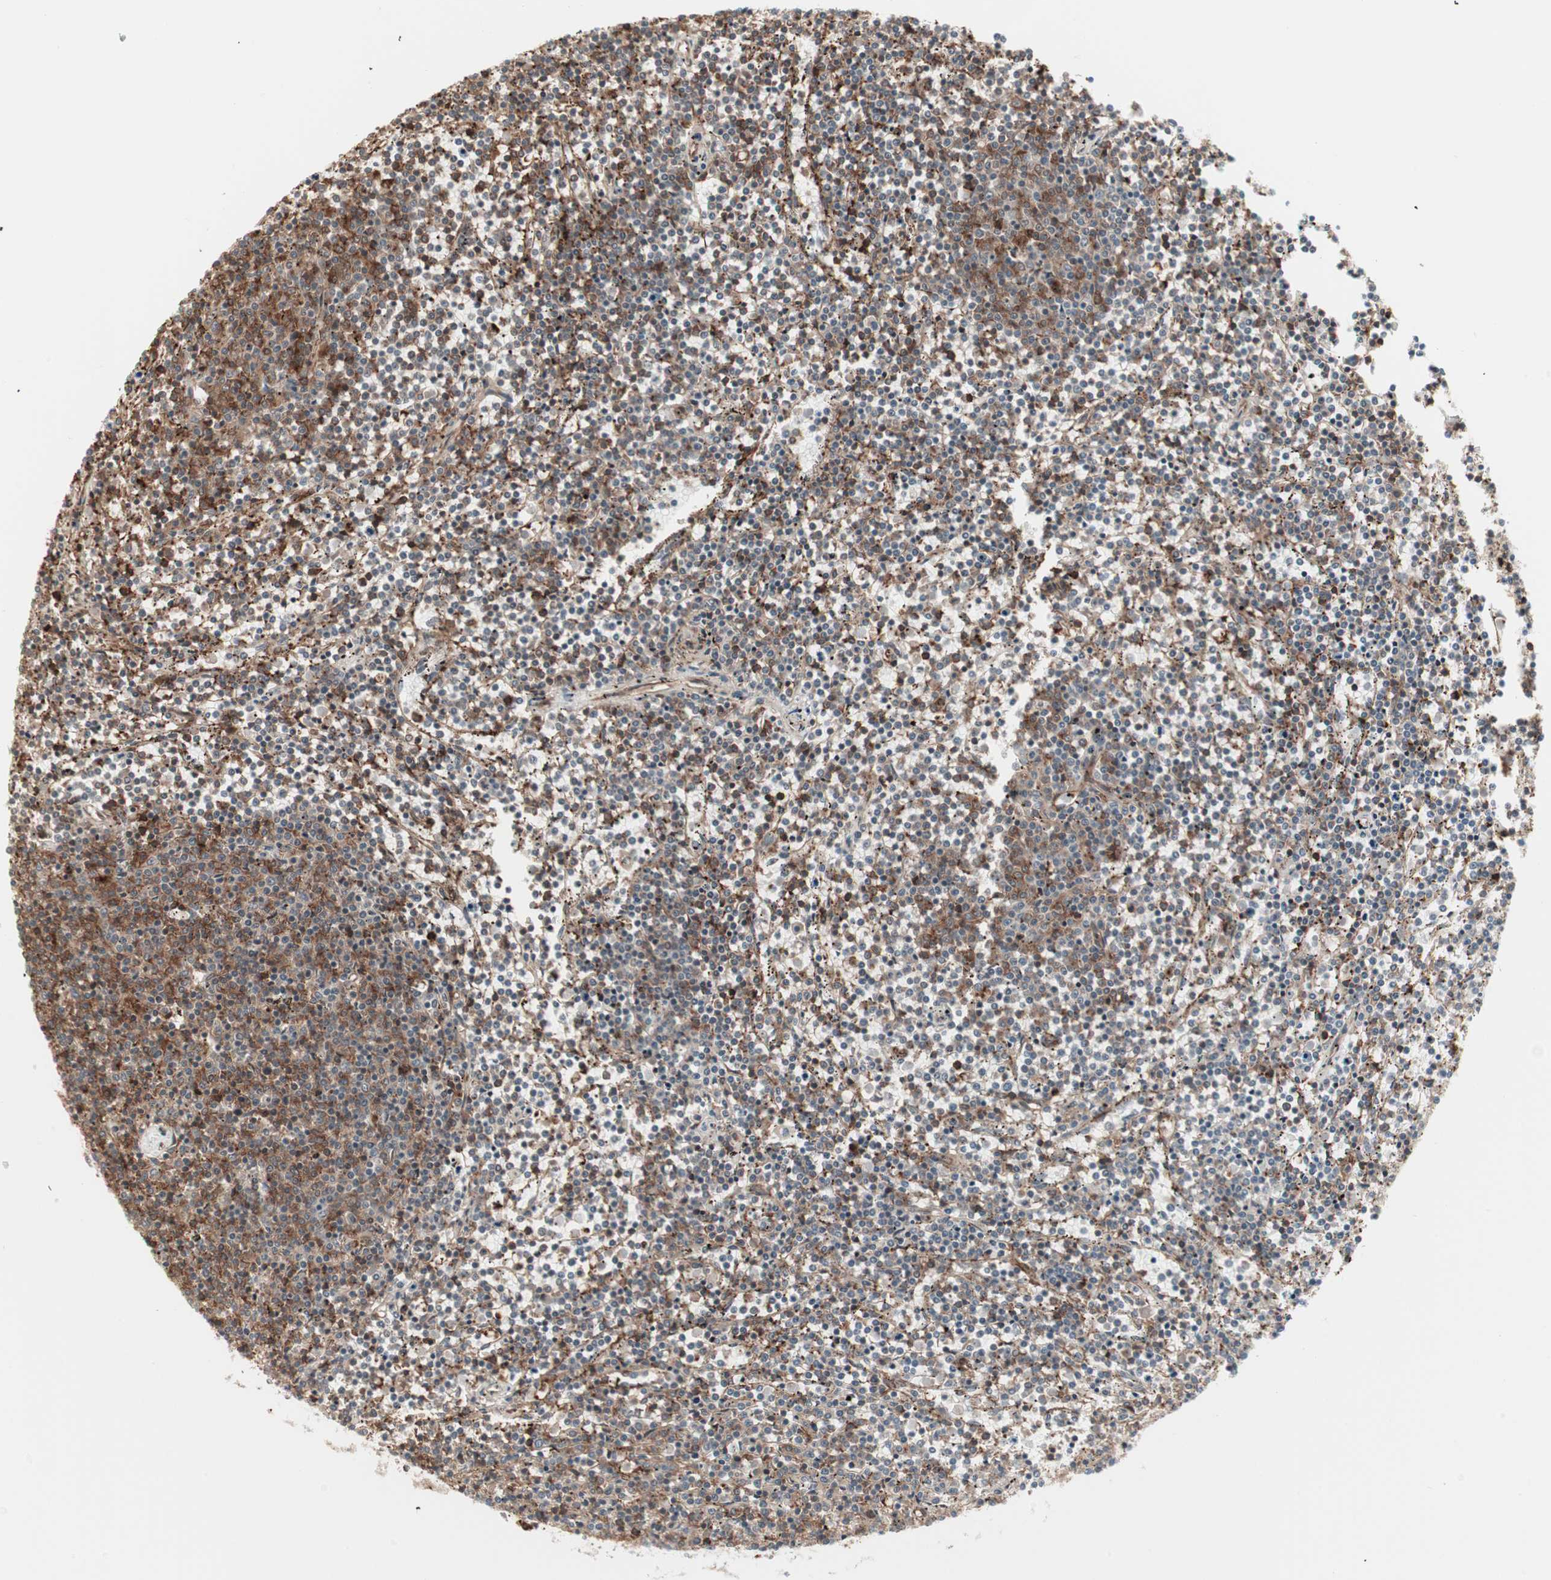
{"staining": {"intensity": "moderate", "quantity": "25%-75%", "location": "cytoplasmic/membranous"}, "tissue": "lymphoma", "cell_type": "Tumor cells", "image_type": "cancer", "snomed": [{"axis": "morphology", "description": "Malignant lymphoma, non-Hodgkin's type, Low grade"}, {"axis": "topography", "description": "Spleen"}], "caption": "Protein analysis of lymphoma tissue displays moderate cytoplasmic/membranous expression in approximately 25%-75% of tumor cells. Ihc stains the protein of interest in brown and the nuclei are stained blue.", "gene": "TCP11L1", "patient": {"sex": "female", "age": 50}}